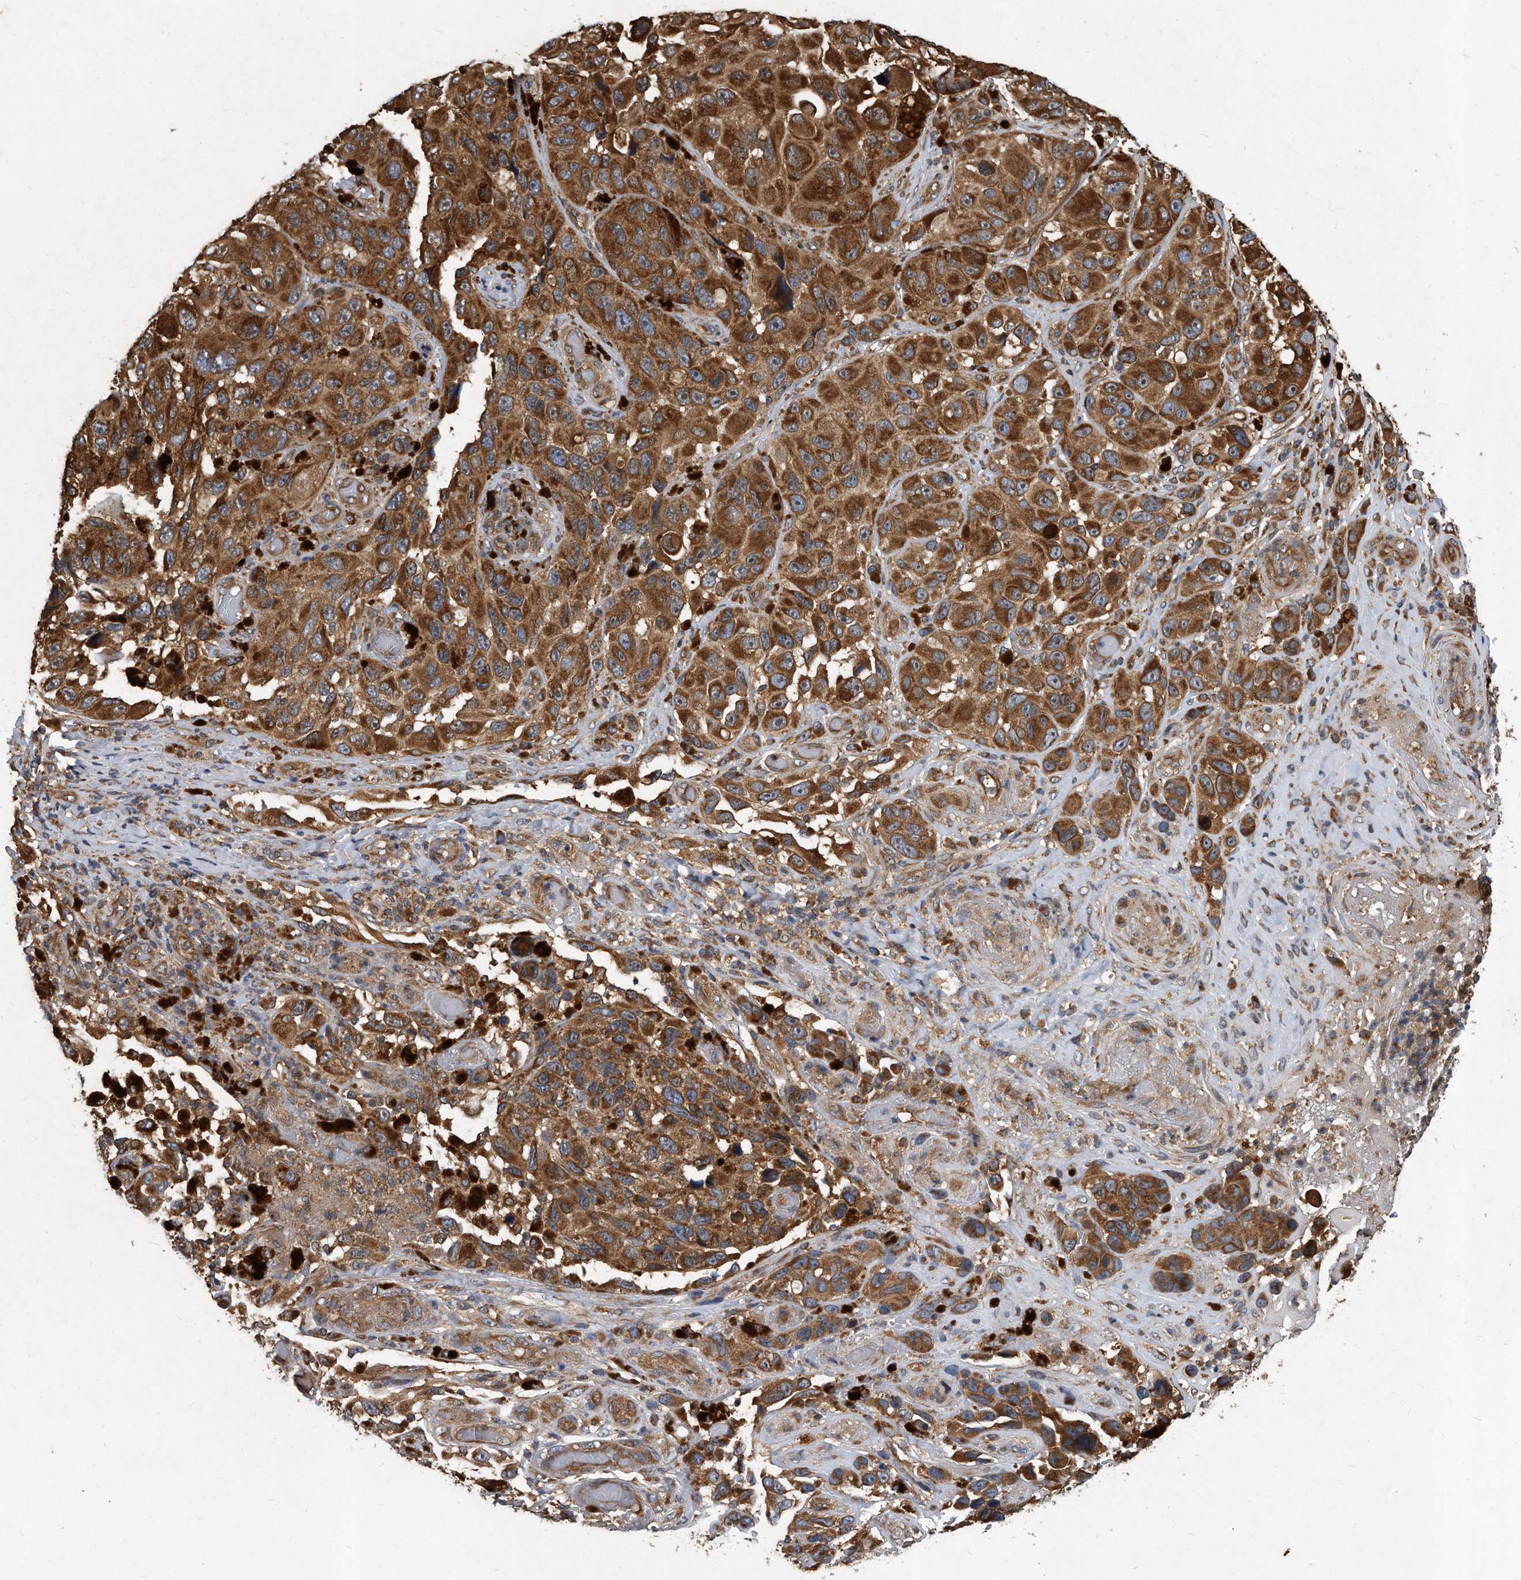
{"staining": {"intensity": "moderate", "quantity": ">75%", "location": "cytoplasmic/membranous"}, "tissue": "melanoma", "cell_type": "Tumor cells", "image_type": "cancer", "snomed": [{"axis": "morphology", "description": "Malignant melanoma, NOS"}, {"axis": "topography", "description": "Skin"}], "caption": "A brown stain shows moderate cytoplasmic/membranous positivity of a protein in human malignant melanoma tumor cells.", "gene": "FAM136A", "patient": {"sex": "female", "age": 73}}